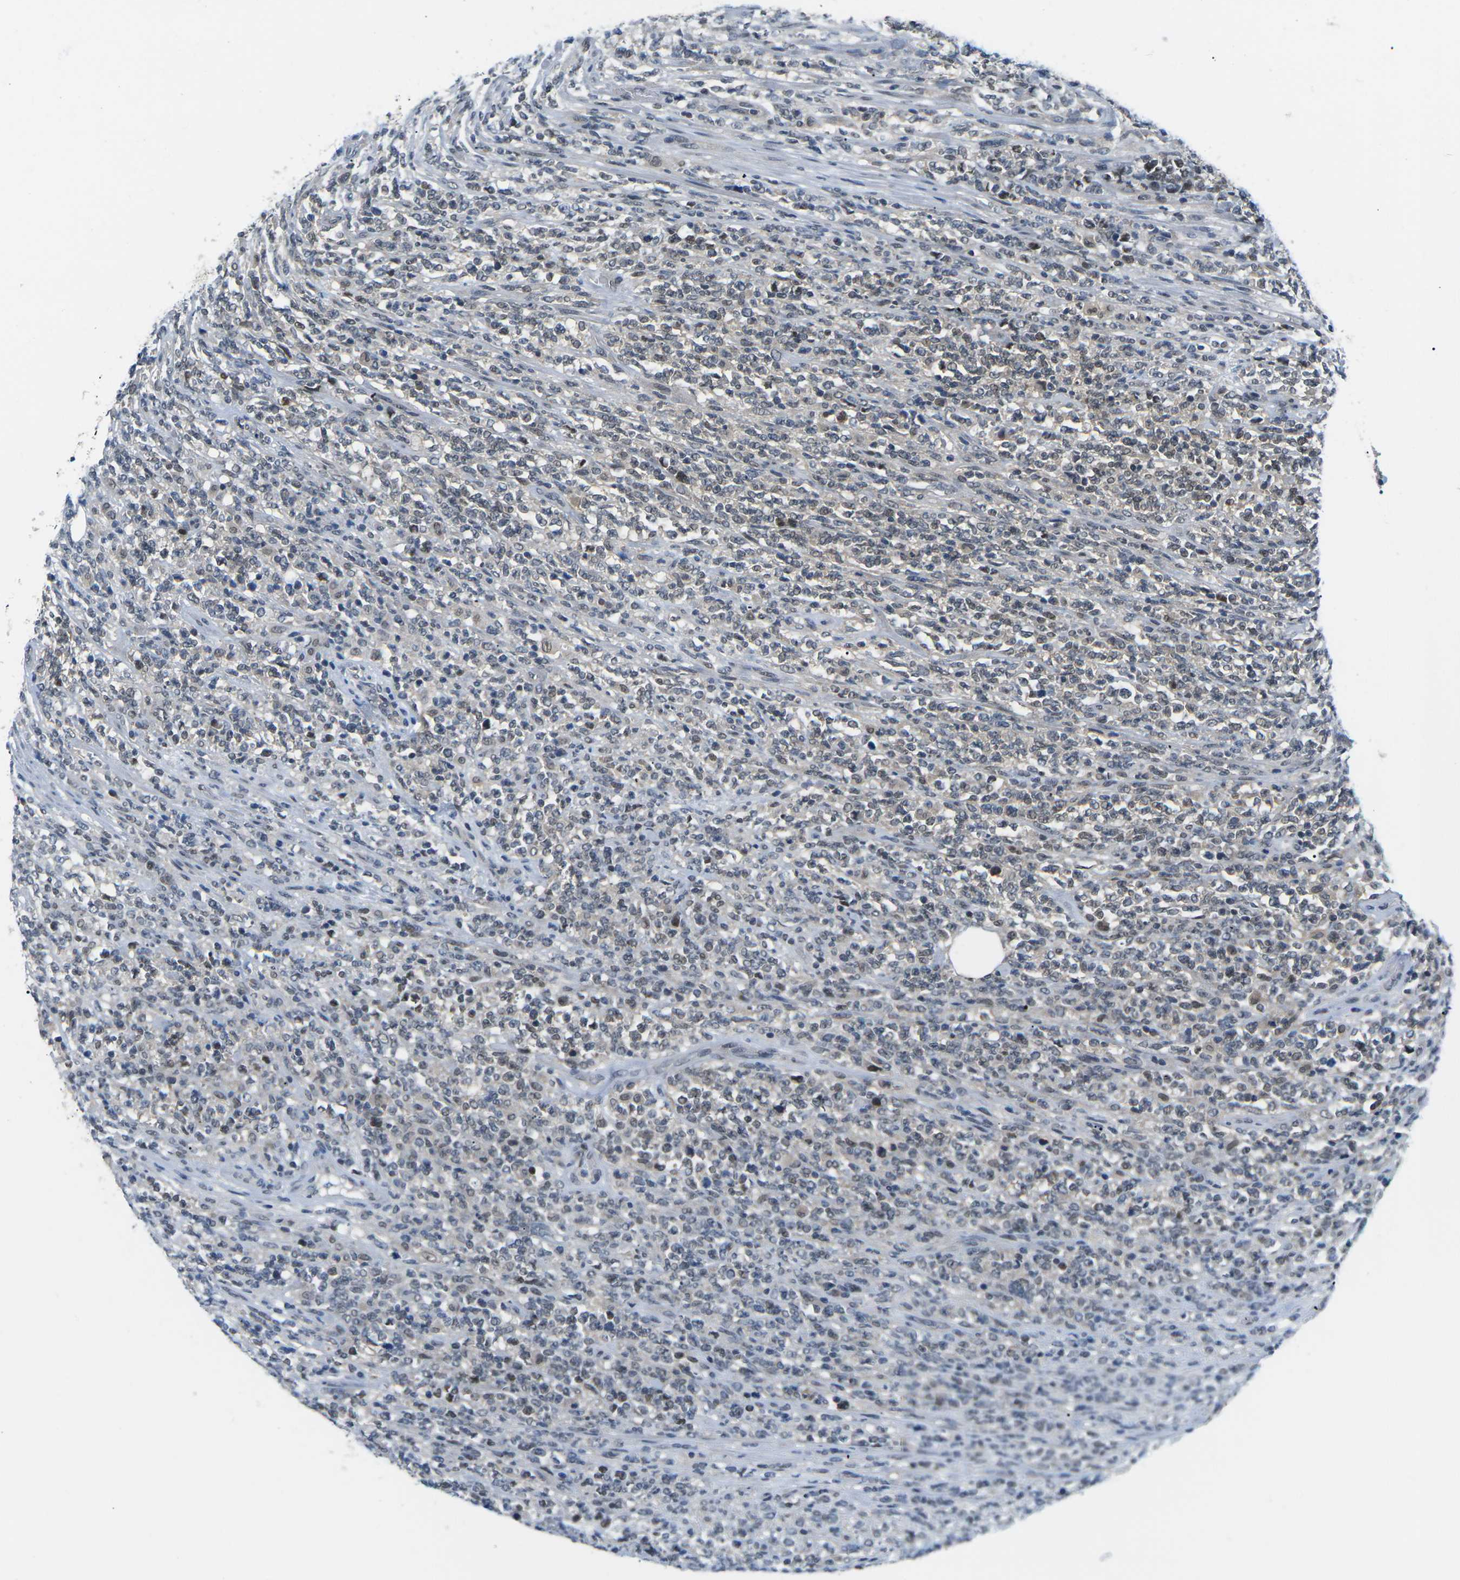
{"staining": {"intensity": "weak", "quantity": "<25%", "location": "nuclear"}, "tissue": "lymphoma", "cell_type": "Tumor cells", "image_type": "cancer", "snomed": [{"axis": "morphology", "description": "Malignant lymphoma, non-Hodgkin's type, High grade"}, {"axis": "topography", "description": "Soft tissue"}], "caption": "Immunohistochemistry of human lymphoma displays no staining in tumor cells. Brightfield microscopy of immunohistochemistry (IHC) stained with DAB (brown) and hematoxylin (blue), captured at high magnification.", "gene": "UBA7", "patient": {"sex": "male", "age": 18}}